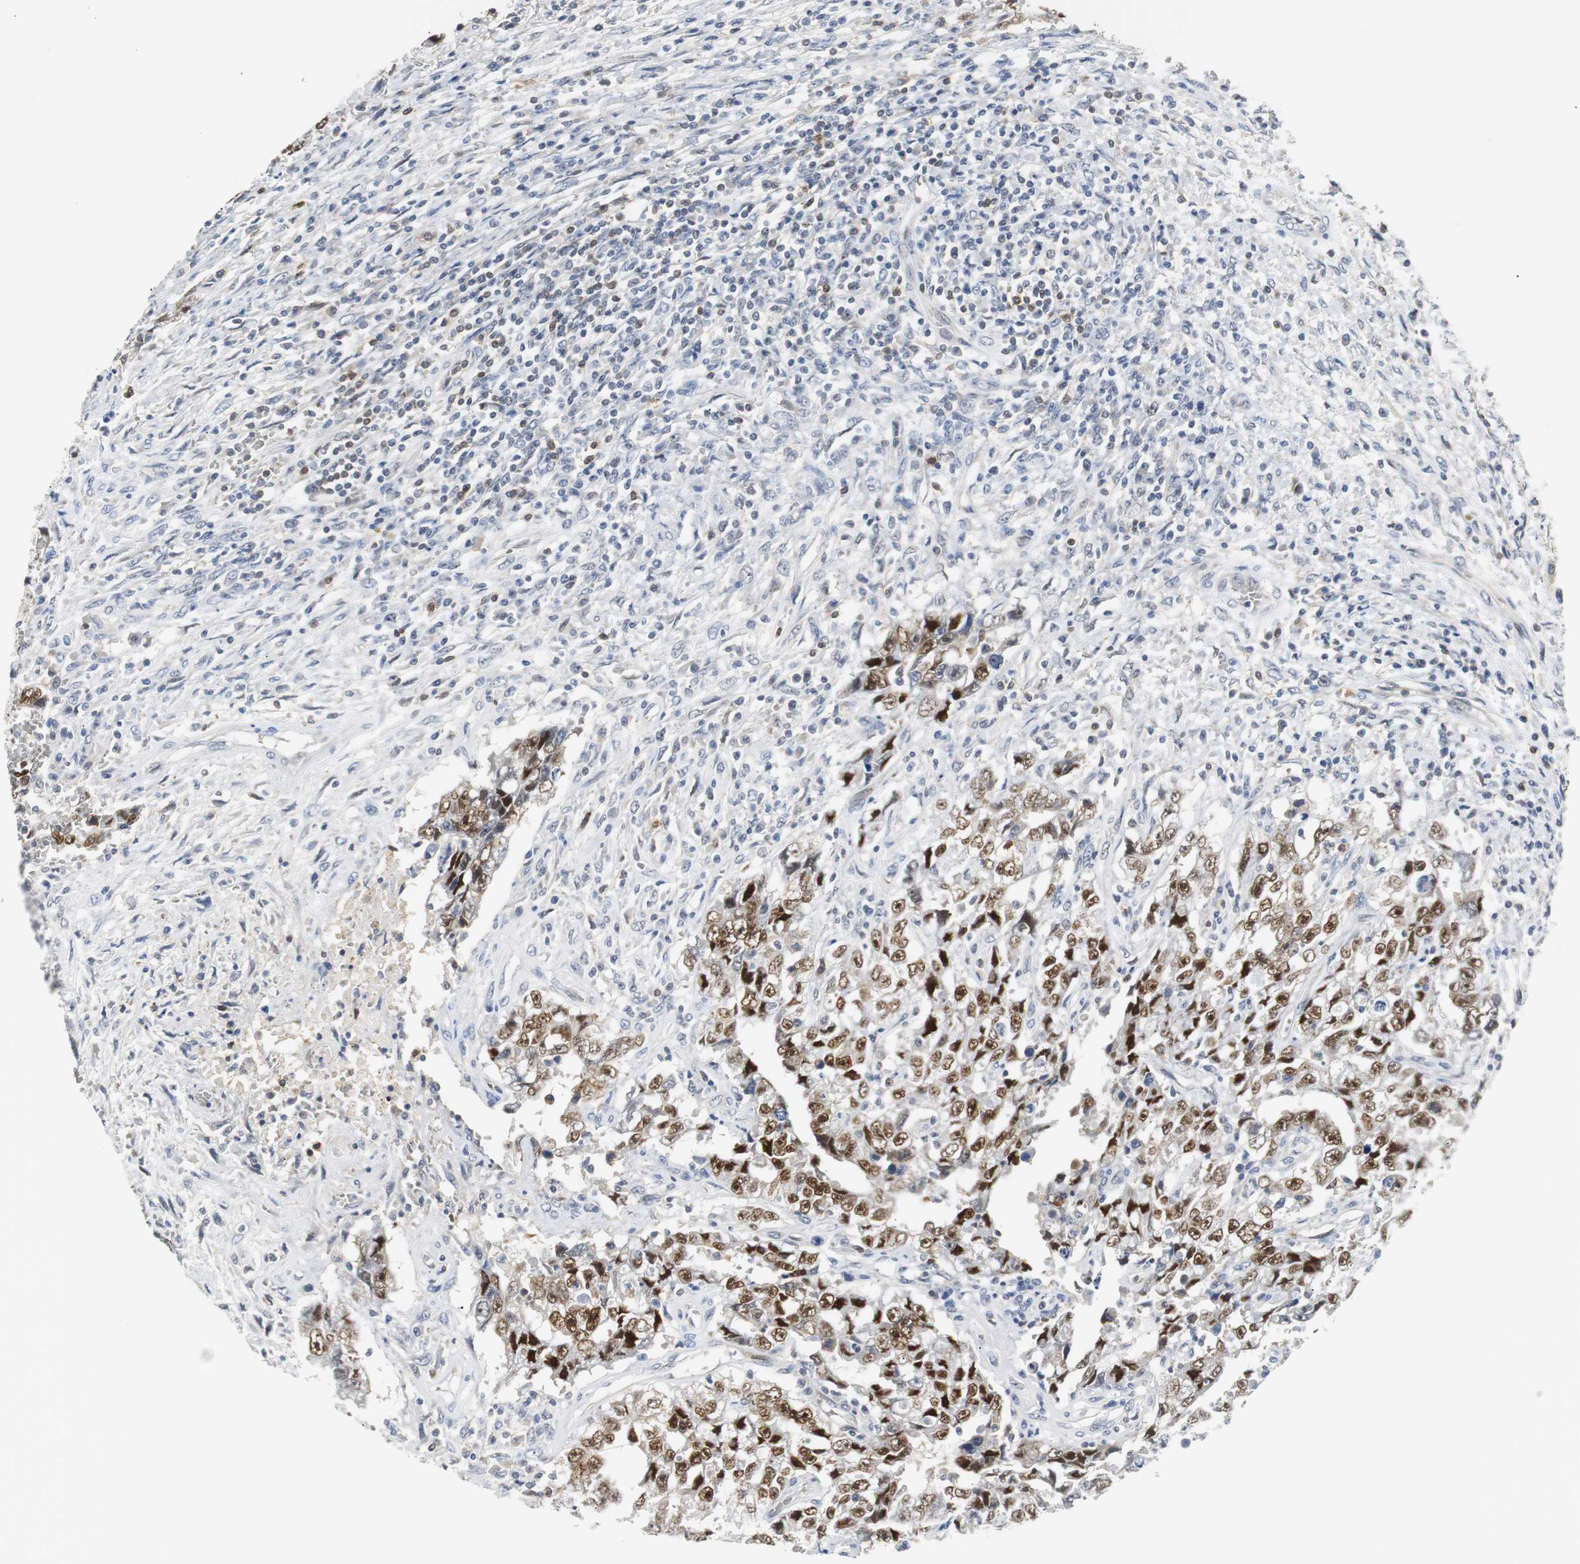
{"staining": {"intensity": "strong", "quantity": ">75%", "location": "nuclear"}, "tissue": "testis cancer", "cell_type": "Tumor cells", "image_type": "cancer", "snomed": [{"axis": "morphology", "description": "Carcinoma, Embryonal, NOS"}, {"axis": "topography", "description": "Testis"}], "caption": "A photomicrograph of testis cancer stained for a protein displays strong nuclear brown staining in tumor cells.", "gene": "SIRT1", "patient": {"sex": "male", "age": 26}}